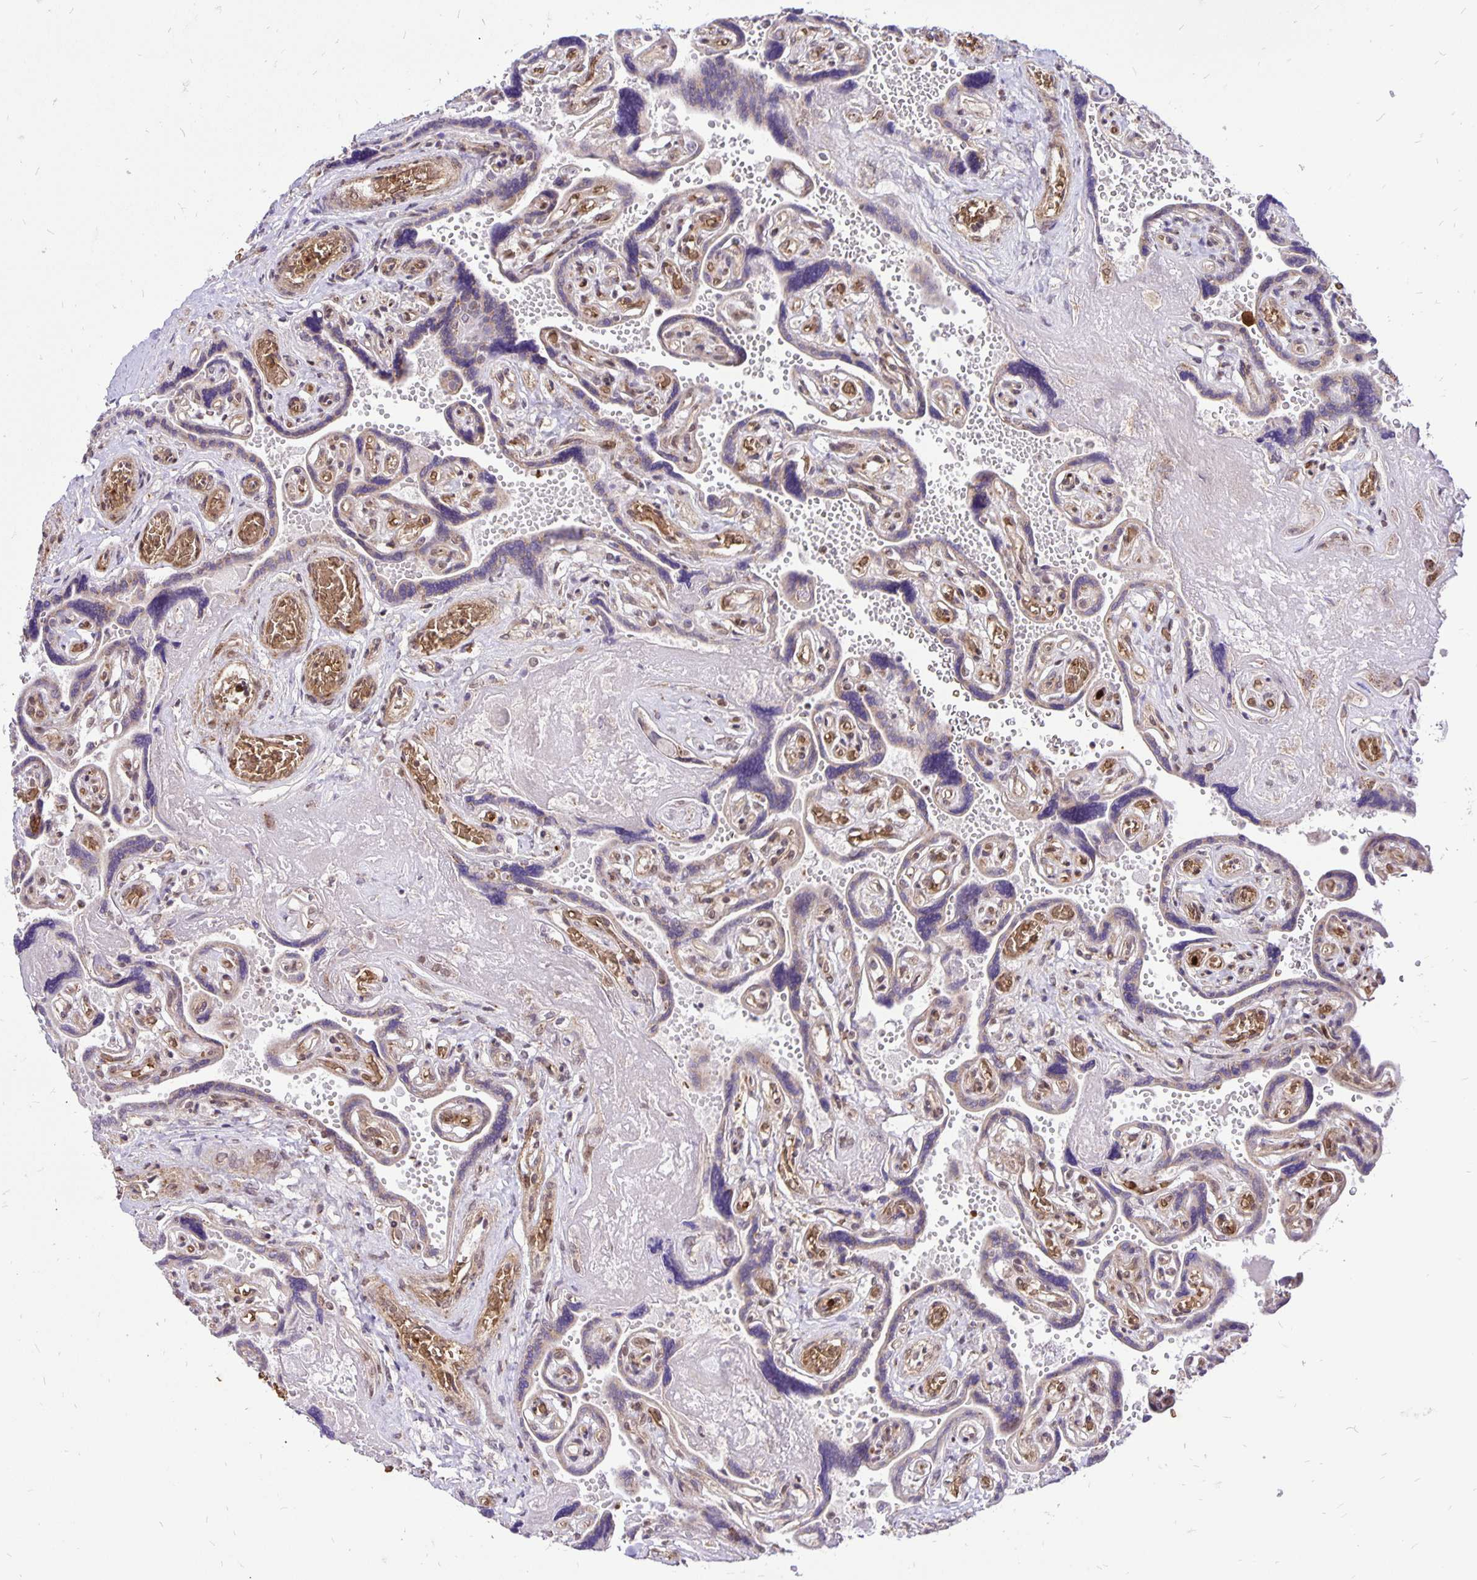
{"staining": {"intensity": "moderate", "quantity": ">75%", "location": "cytoplasmic/membranous,nuclear"}, "tissue": "placenta", "cell_type": "Decidual cells", "image_type": "normal", "snomed": [{"axis": "morphology", "description": "Normal tissue, NOS"}, {"axis": "topography", "description": "Placenta"}], "caption": "Moderate cytoplasmic/membranous,nuclear protein expression is appreciated in approximately >75% of decidual cells in placenta.", "gene": "GOLGA5", "patient": {"sex": "female", "age": 32}}